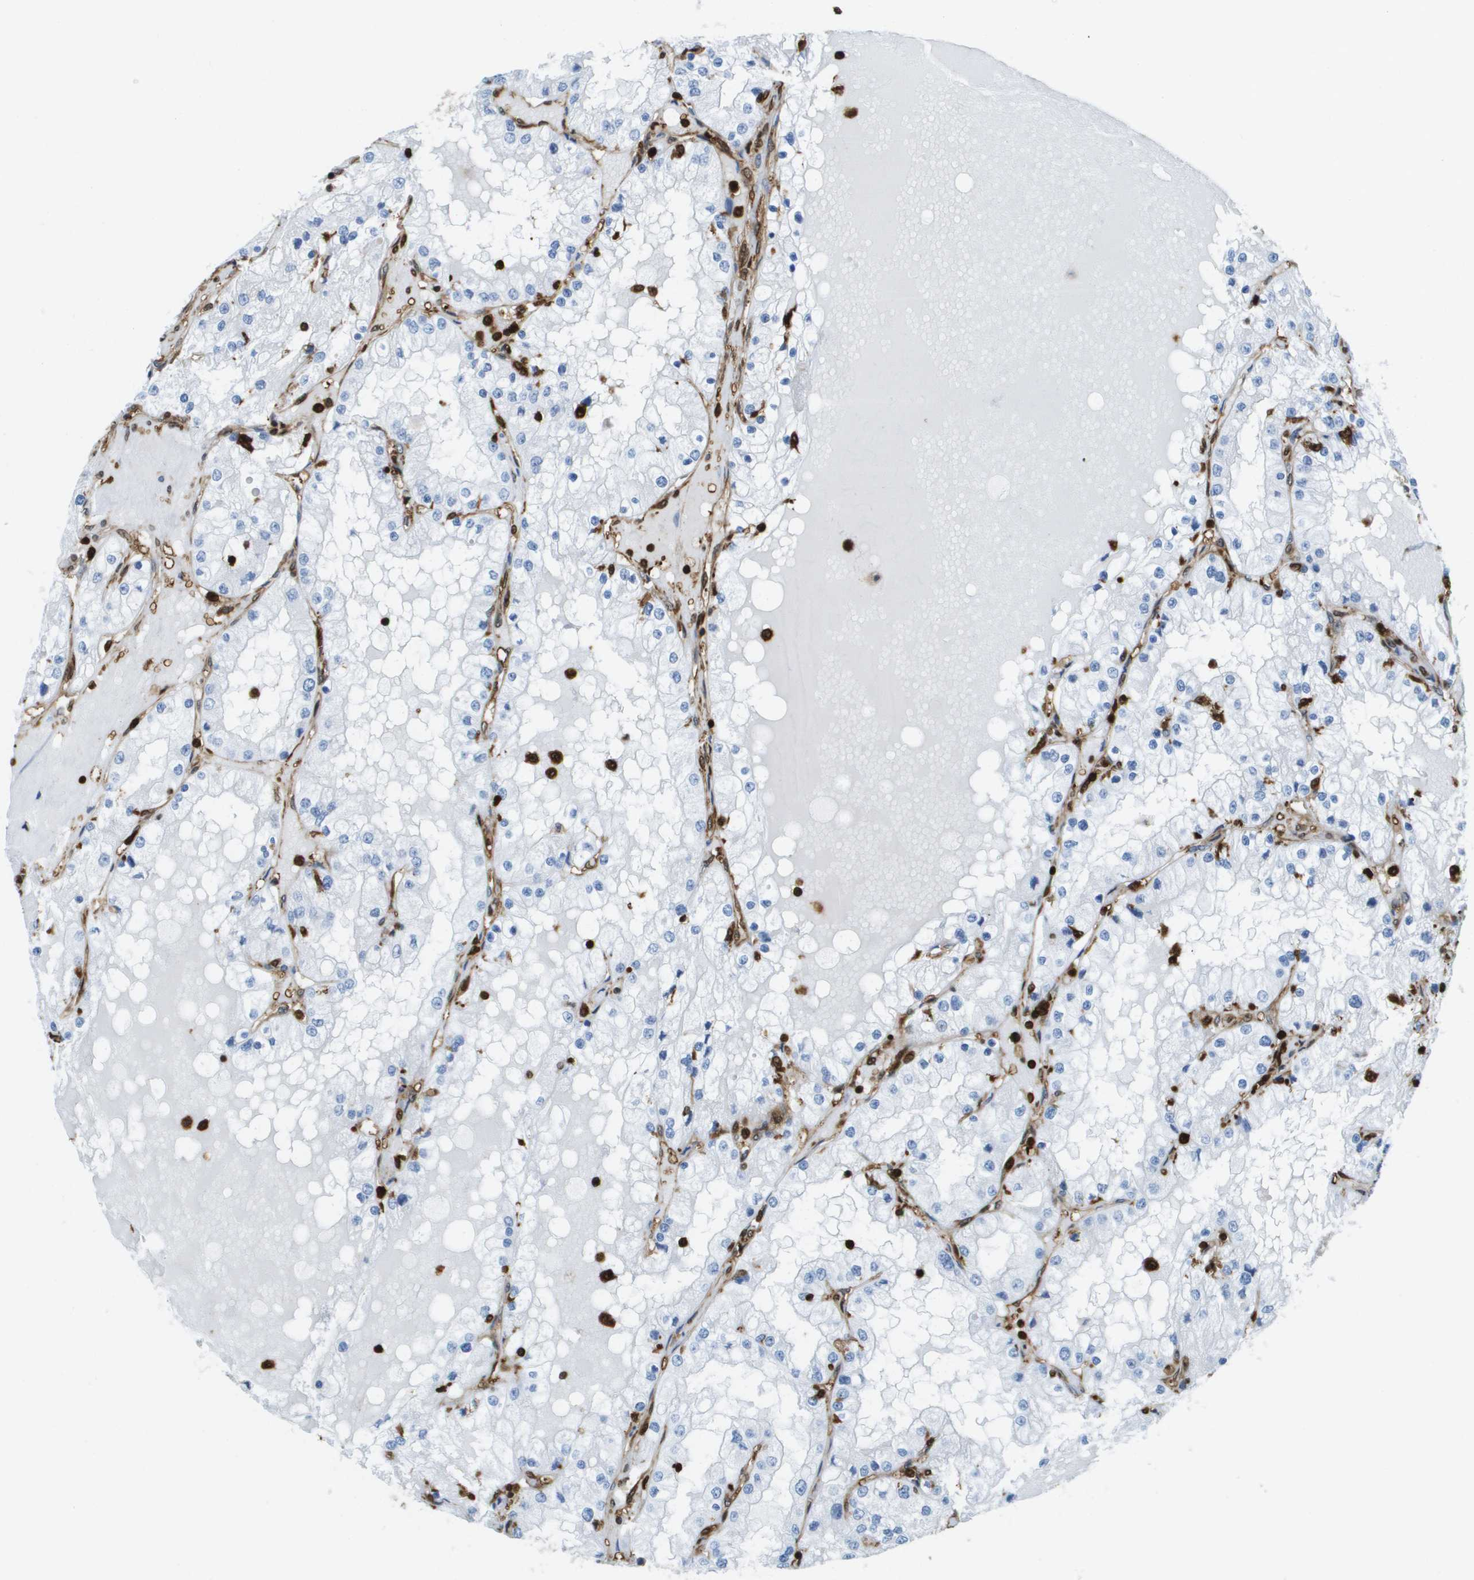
{"staining": {"intensity": "negative", "quantity": "none", "location": "none"}, "tissue": "renal cancer", "cell_type": "Tumor cells", "image_type": "cancer", "snomed": [{"axis": "morphology", "description": "Adenocarcinoma, NOS"}, {"axis": "topography", "description": "Kidney"}], "caption": "DAB (3,3'-diaminobenzidine) immunohistochemical staining of renal adenocarcinoma demonstrates no significant staining in tumor cells.", "gene": "DOCK5", "patient": {"sex": "male", "age": 68}}